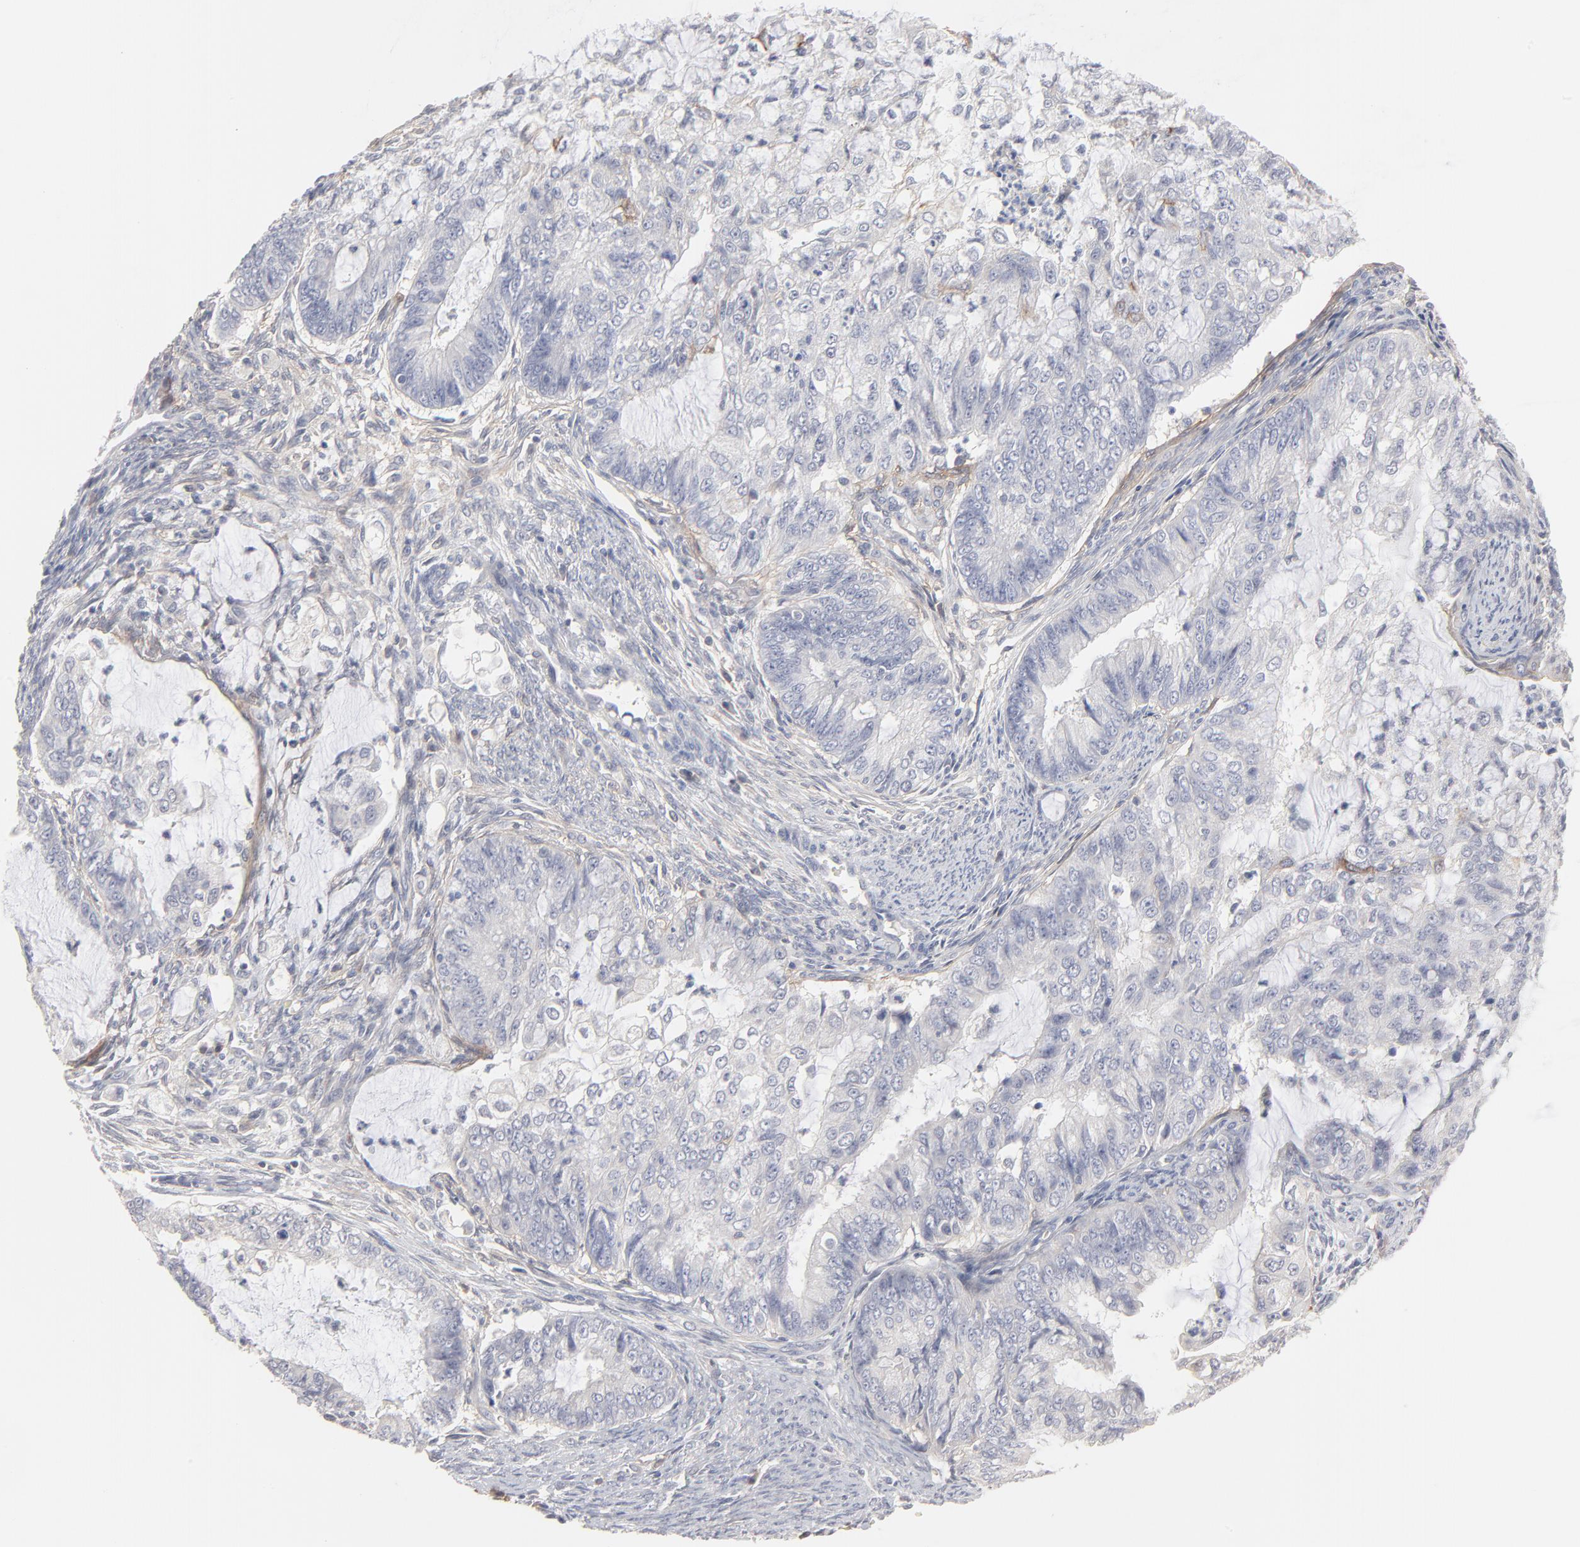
{"staining": {"intensity": "moderate", "quantity": "<25%", "location": "cytoplasmic/membranous"}, "tissue": "endometrial cancer", "cell_type": "Tumor cells", "image_type": "cancer", "snomed": [{"axis": "morphology", "description": "Adenocarcinoma, NOS"}, {"axis": "topography", "description": "Endometrium"}], "caption": "An image of adenocarcinoma (endometrial) stained for a protein exhibits moderate cytoplasmic/membranous brown staining in tumor cells. (DAB (3,3'-diaminobenzidine) IHC with brightfield microscopy, high magnification).", "gene": "SLC16A1", "patient": {"sex": "female", "age": 75}}